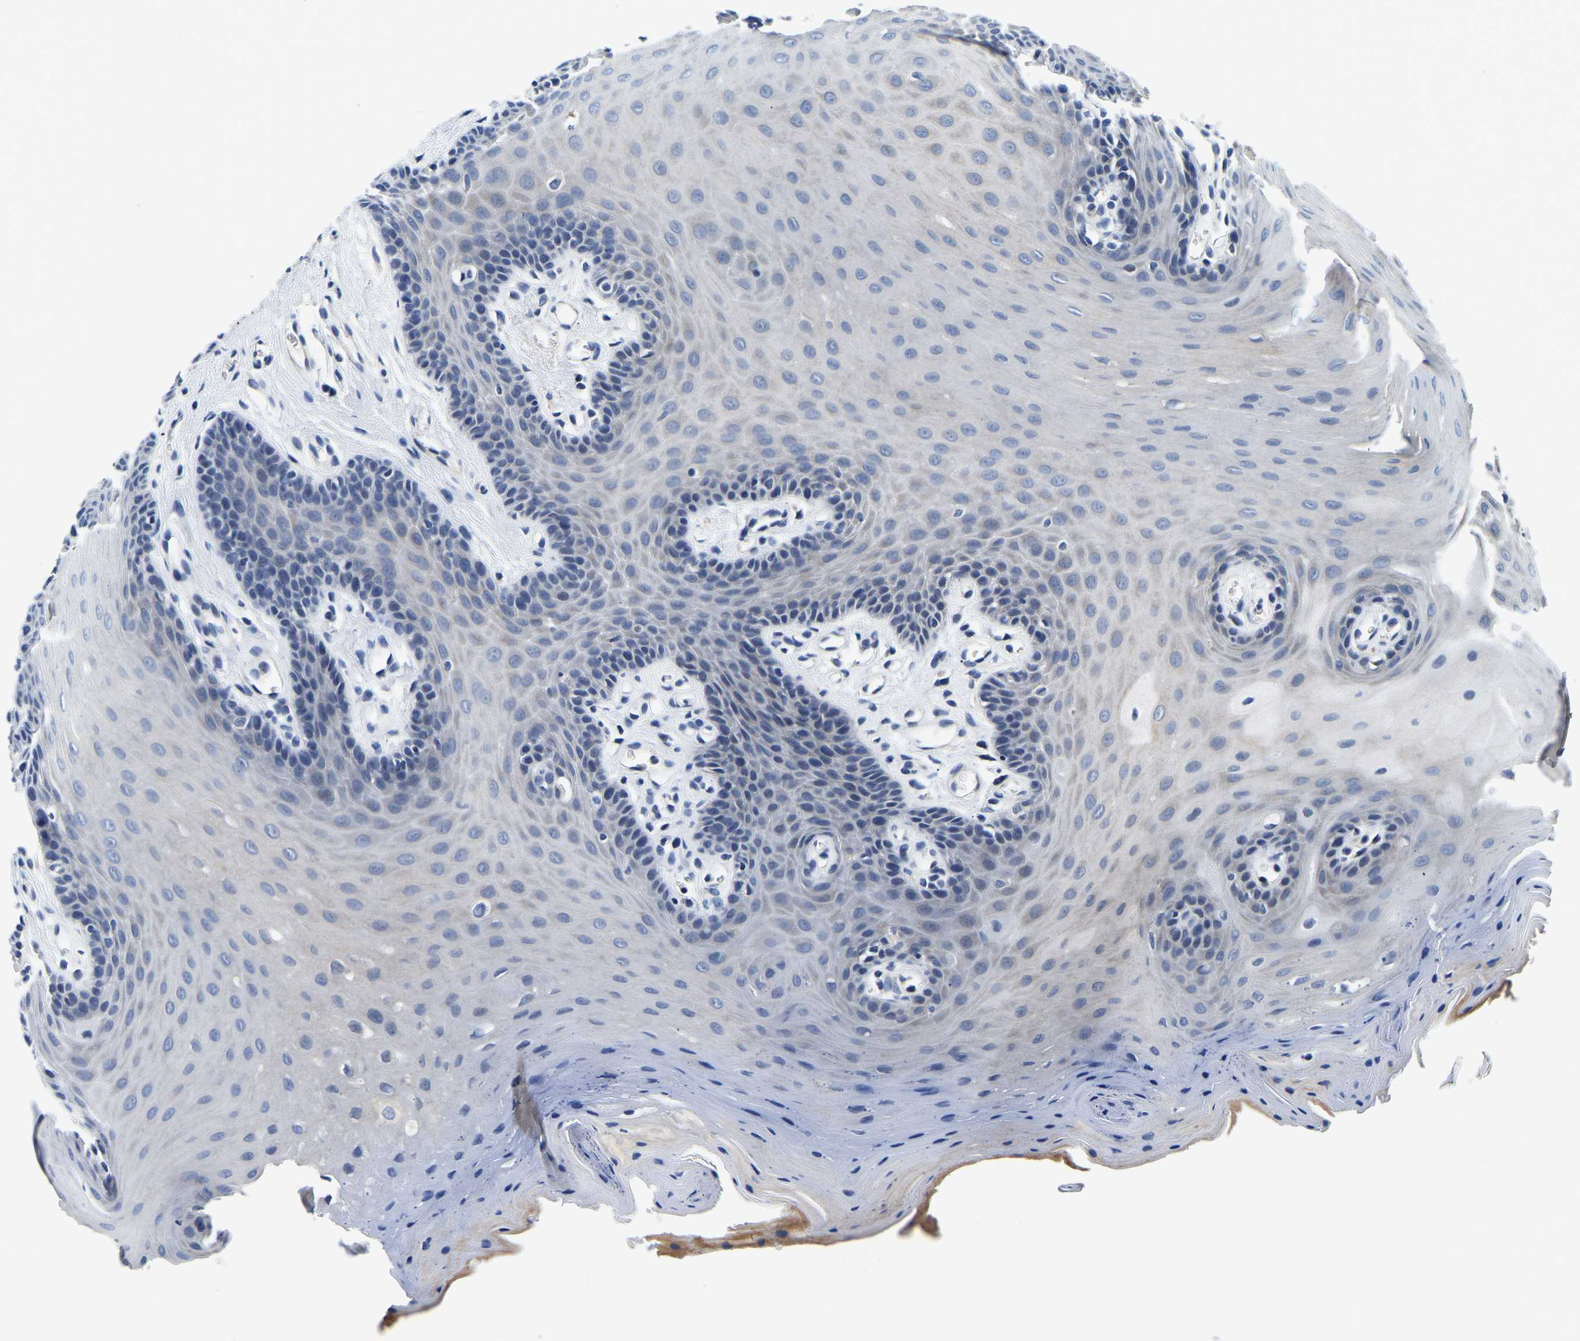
{"staining": {"intensity": "negative", "quantity": "none", "location": "none"}, "tissue": "oral mucosa", "cell_type": "Squamous epithelial cells", "image_type": "normal", "snomed": [{"axis": "morphology", "description": "Normal tissue, NOS"}, {"axis": "morphology", "description": "Squamous cell carcinoma, NOS"}, {"axis": "topography", "description": "Oral tissue"}, {"axis": "topography", "description": "Head-Neck"}], "caption": "Squamous epithelial cells show no significant positivity in unremarkable oral mucosa. The staining is performed using DAB brown chromogen with nuclei counter-stained in using hematoxylin.", "gene": "LIAS", "patient": {"sex": "male", "age": 71}}